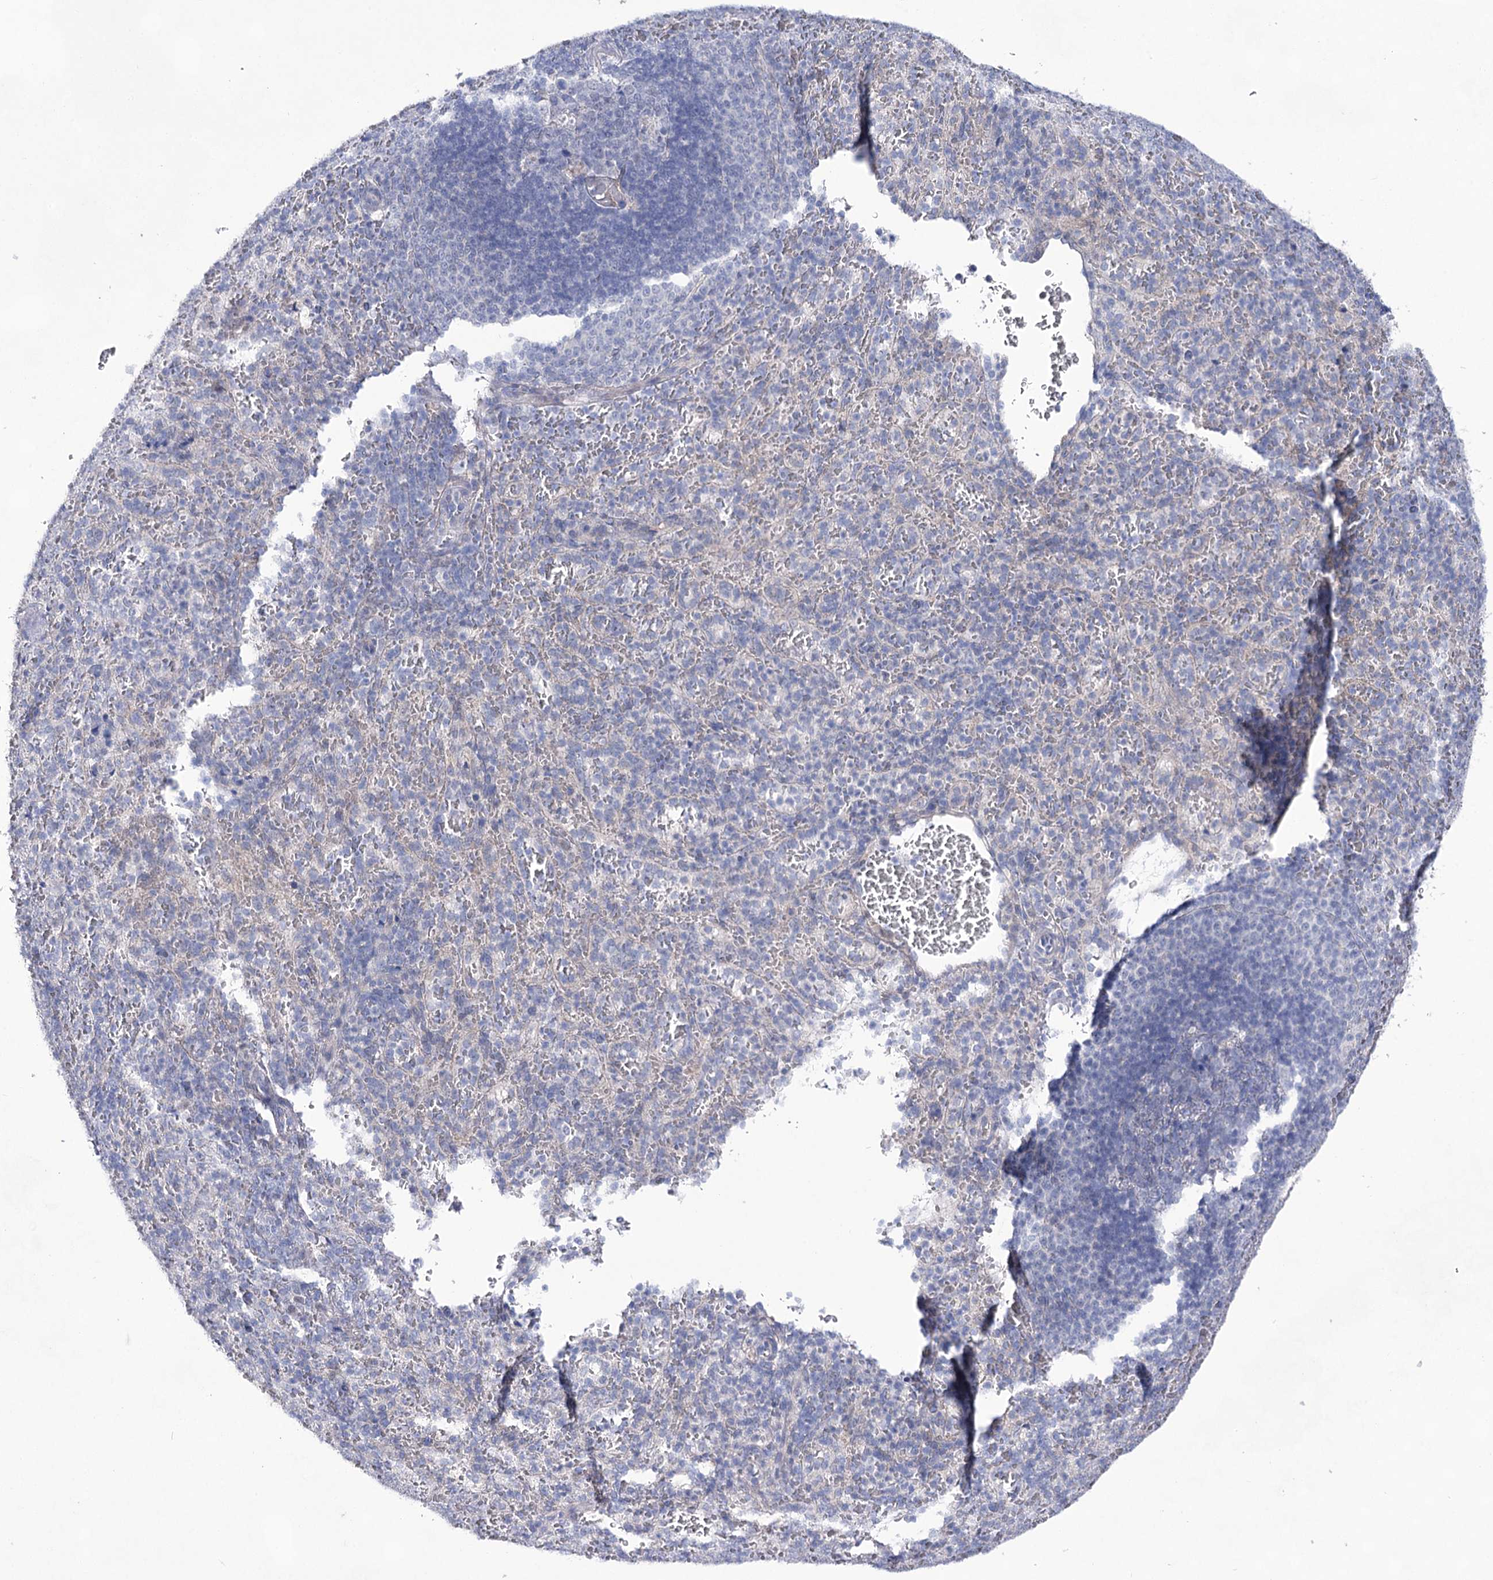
{"staining": {"intensity": "negative", "quantity": "none", "location": "none"}, "tissue": "spleen", "cell_type": "Cells in red pulp", "image_type": "normal", "snomed": [{"axis": "morphology", "description": "Normal tissue, NOS"}, {"axis": "topography", "description": "Spleen"}], "caption": "Histopathology image shows no protein staining in cells in red pulp of unremarkable spleen.", "gene": "UGDH", "patient": {"sex": "female", "age": 21}}